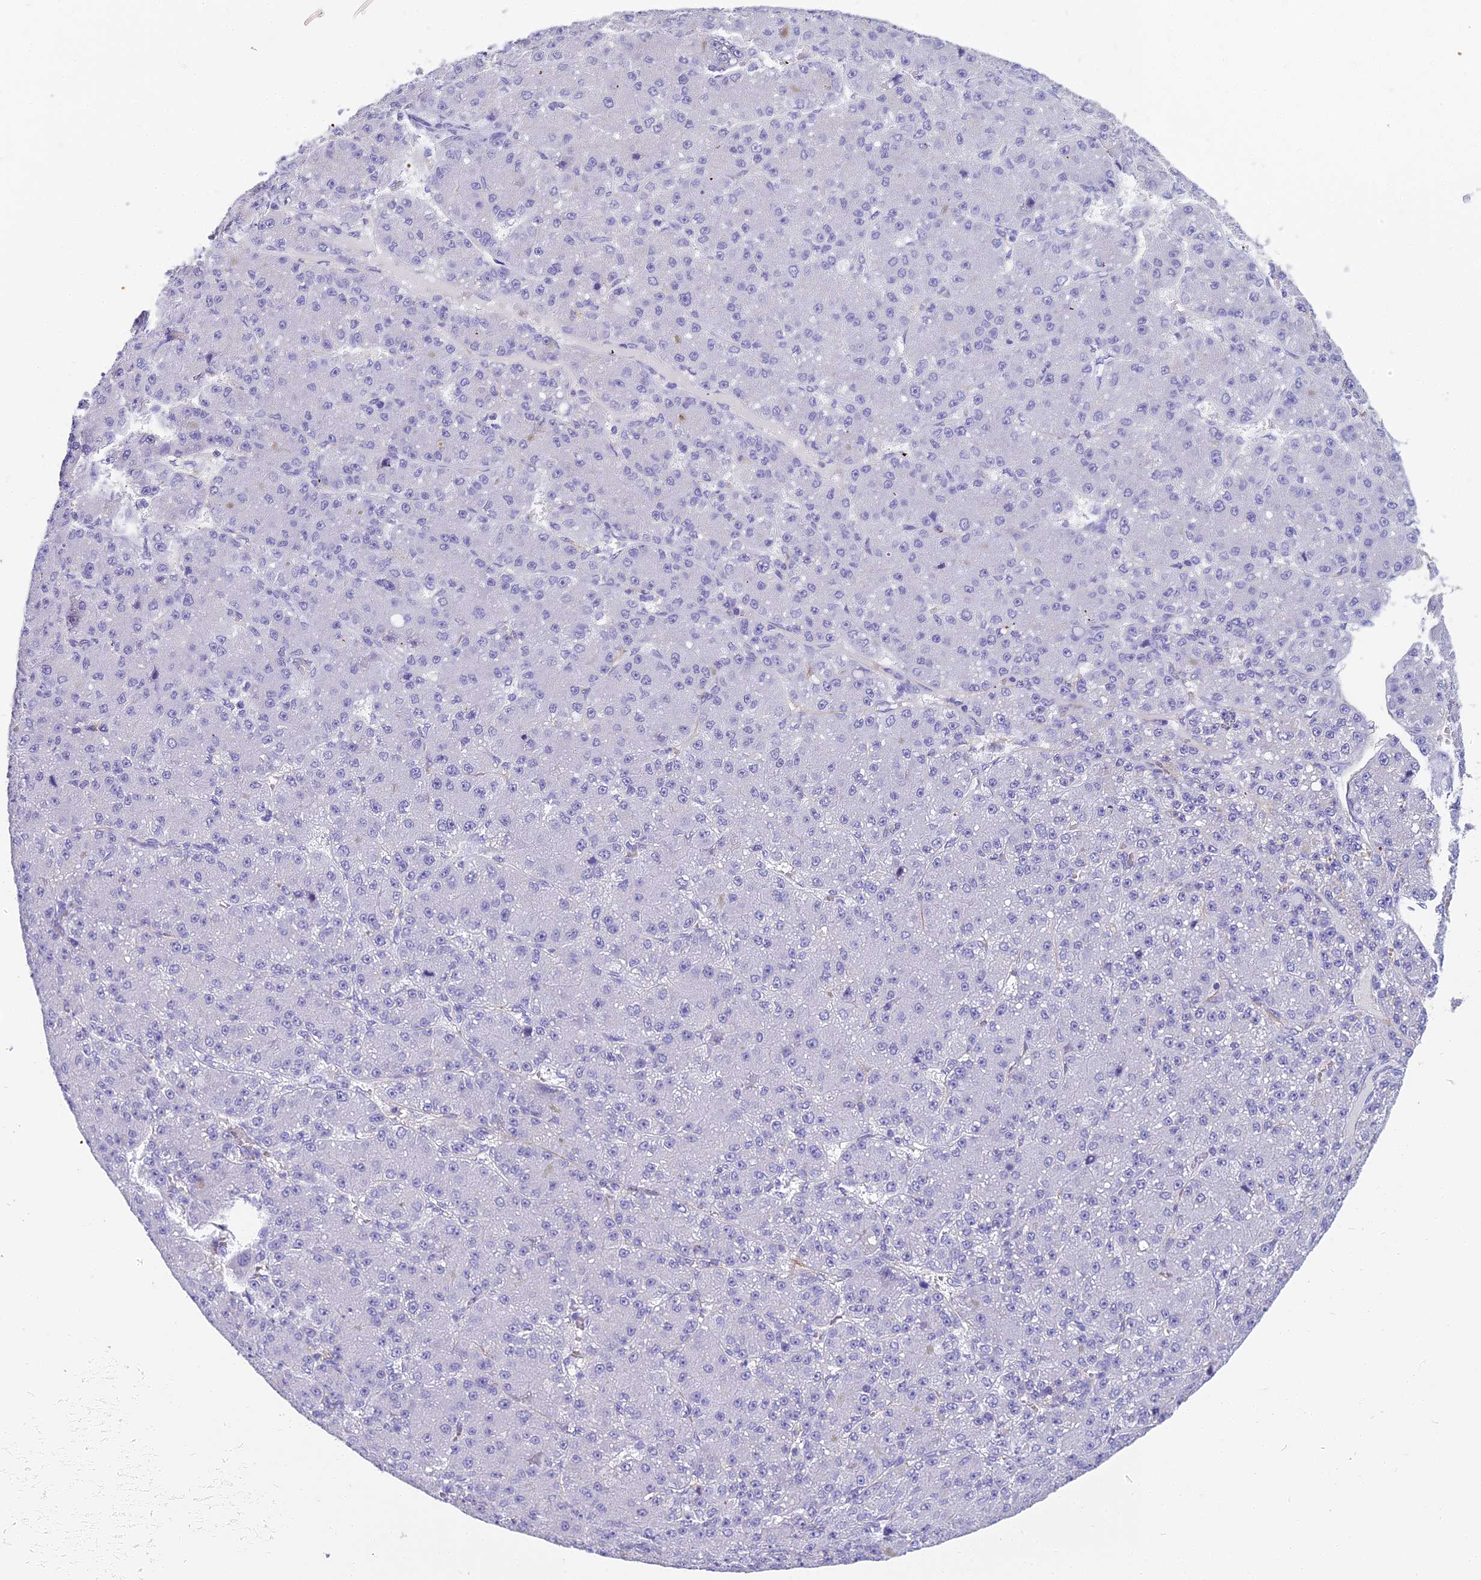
{"staining": {"intensity": "negative", "quantity": "none", "location": "none"}, "tissue": "liver cancer", "cell_type": "Tumor cells", "image_type": "cancer", "snomed": [{"axis": "morphology", "description": "Carcinoma, Hepatocellular, NOS"}, {"axis": "topography", "description": "Liver"}], "caption": "The micrograph displays no staining of tumor cells in hepatocellular carcinoma (liver).", "gene": "NINJ1", "patient": {"sex": "male", "age": 67}}